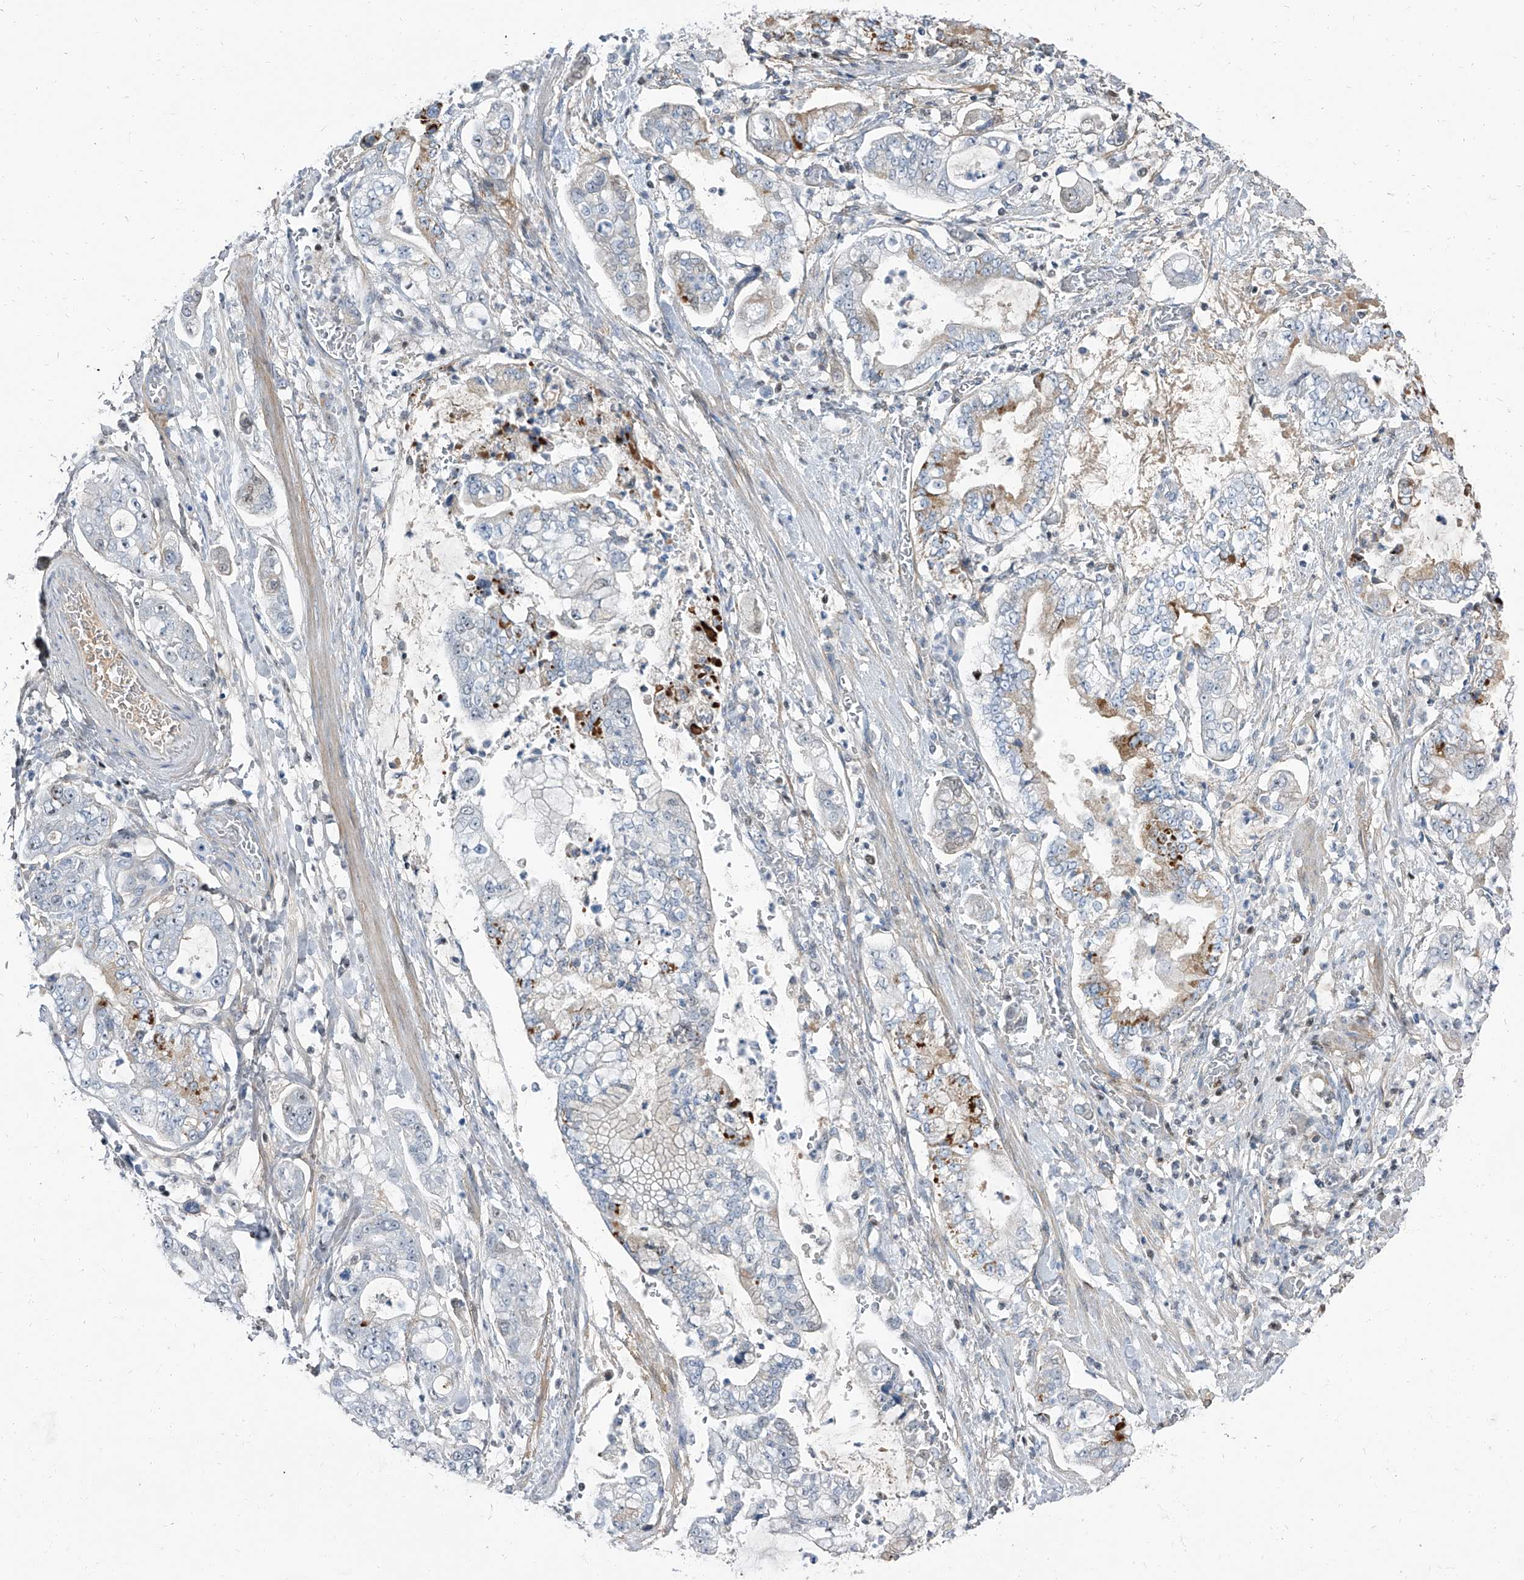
{"staining": {"intensity": "negative", "quantity": "none", "location": "none"}, "tissue": "stomach cancer", "cell_type": "Tumor cells", "image_type": "cancer", "snomed": [{"axis": "morphology", "description": "Adenocarcinoma, NOS"}, {"axis": "topography", "description": "Stomach"}], "caption": "This is an IHC micrograph of stomach adenocarcinoma. There is no staining in tumor cells.", "gene": "HOXA3", "patient": {"sex": "male", "age": 76}}